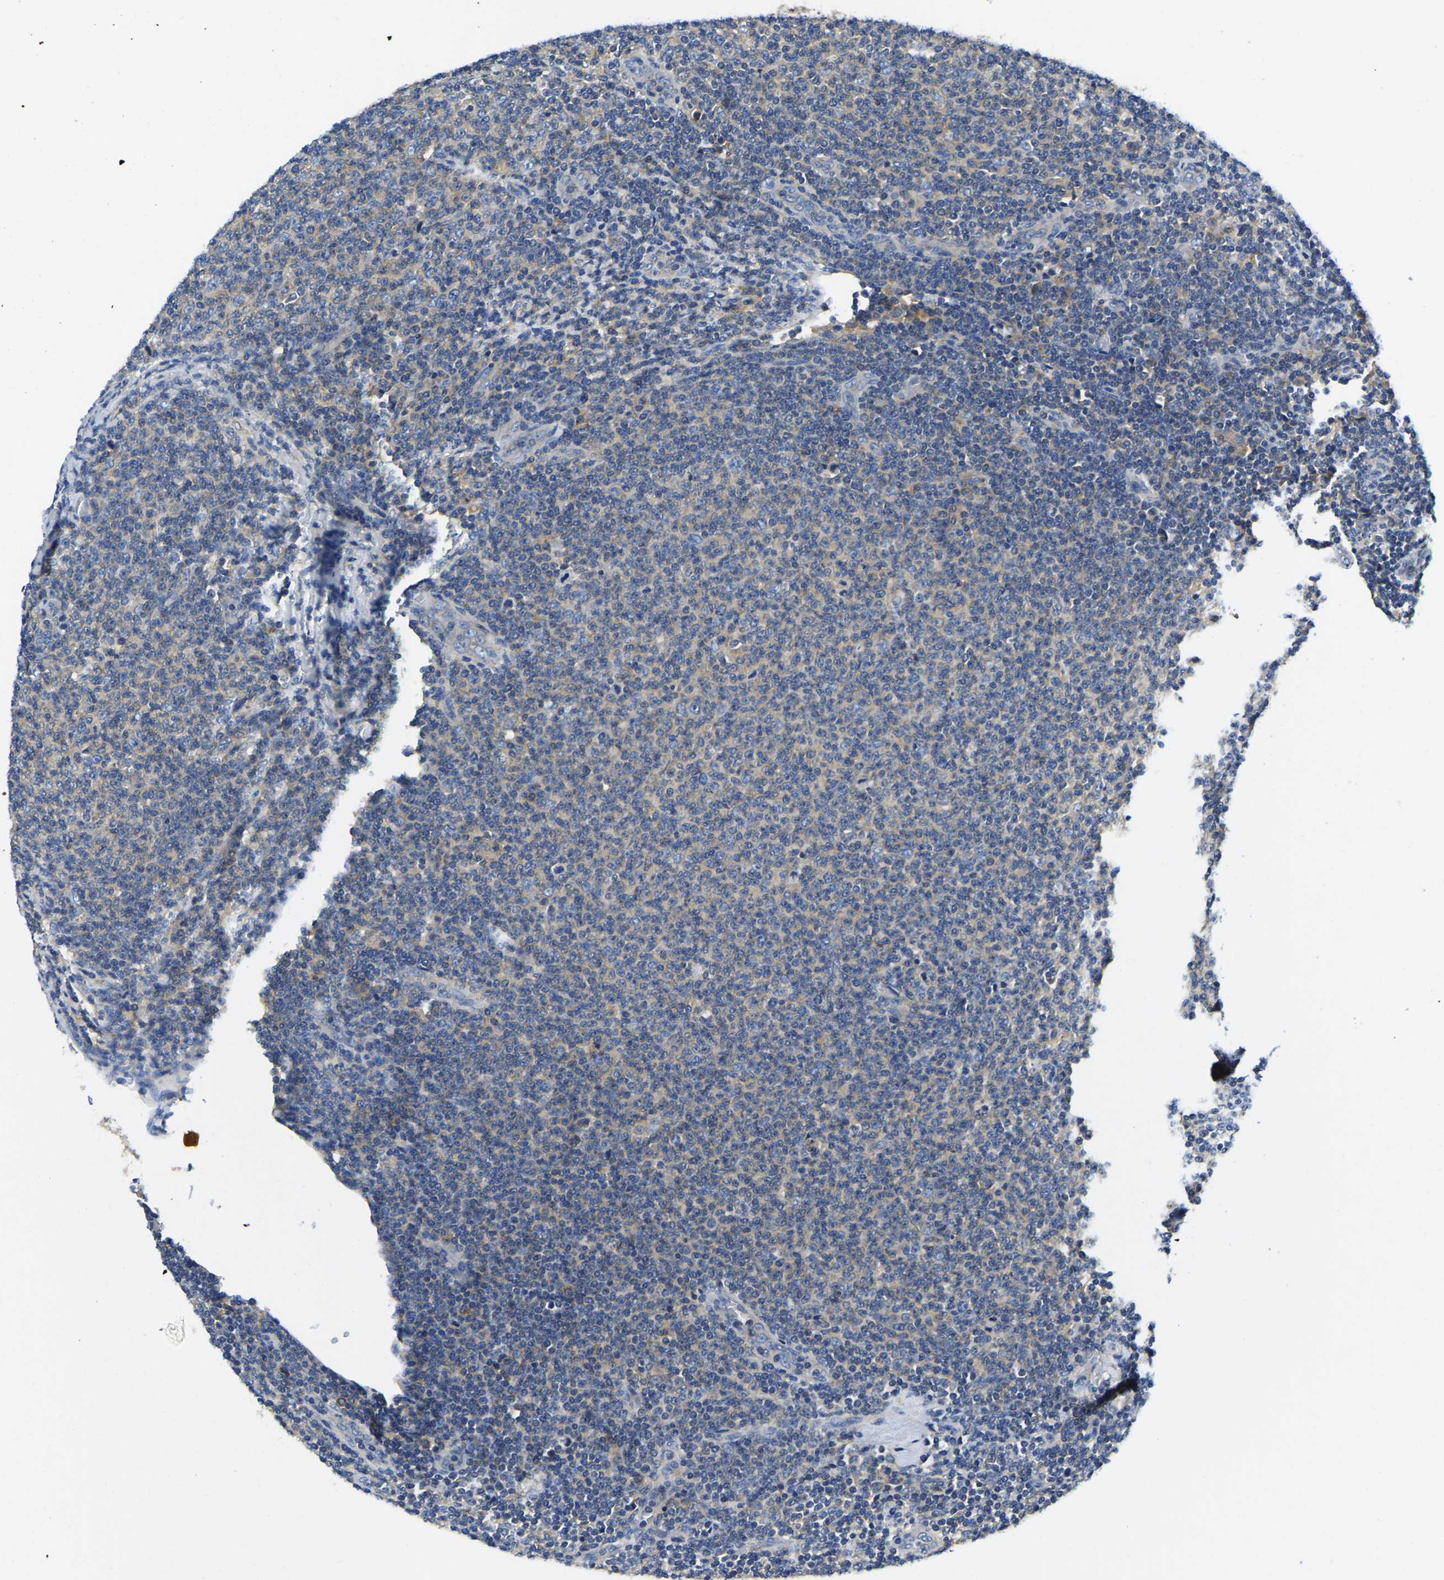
{"staining": {"intensity": "negative", "quantity": "none", "location": "none"}, "tissue": "lymphoma", "cell_type": "Tumor cells", "image_type": "cancer", "snomed": [{"axis": "morphology", "description": "Malignant lymphoma, non-Hodgkin's type, Low grade"}, {"axis": "topography", "description": "Lymph node"}], "caption": "This is an IHC photomicrograph of human low-grade malignant lymphoma, non-Hodgkin's type. There is no expression in tumor cells.", "gene": "STAT2", "patient": {"sex": "male", "age": 66}}